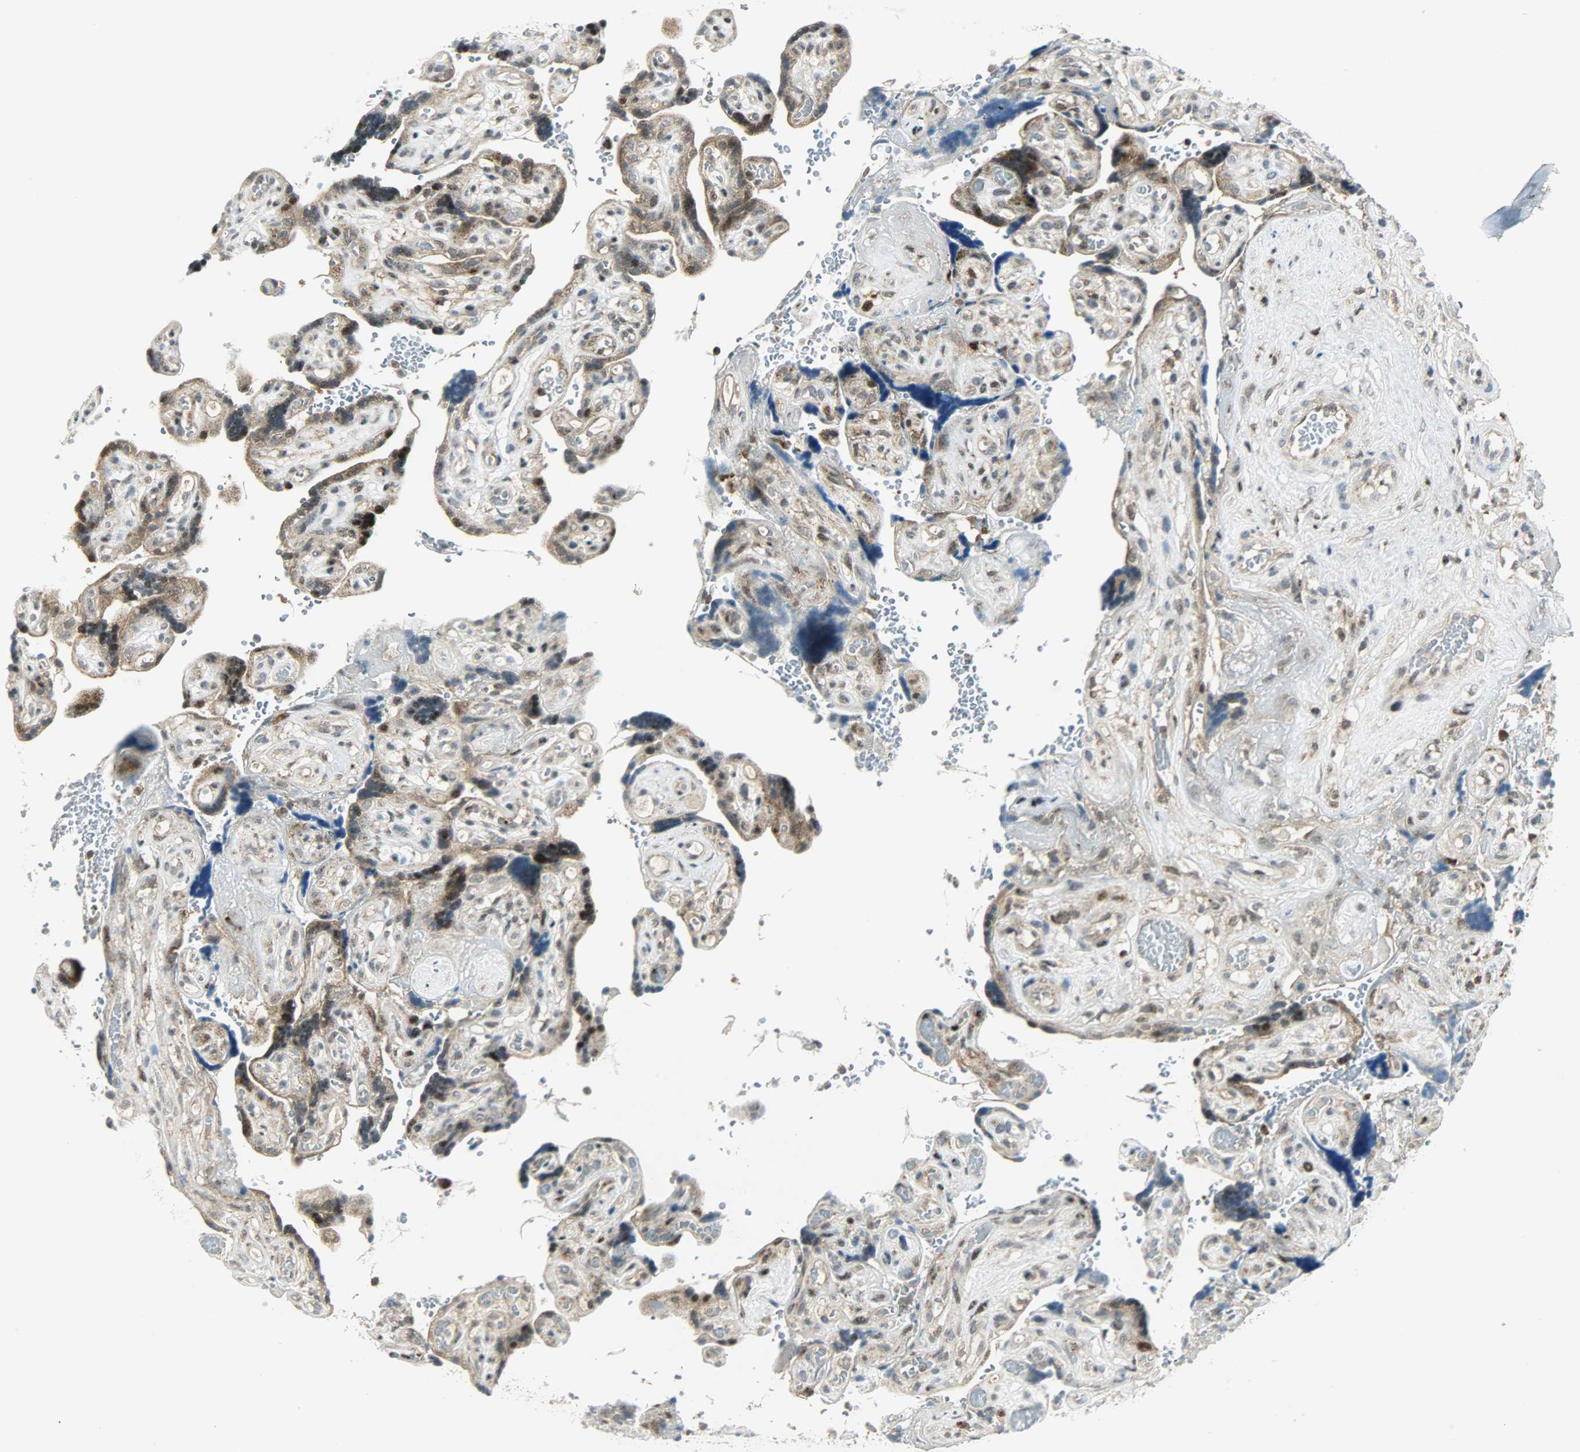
{"staining": {"intensity": "weak", "quantity": "25%-75%", "location": "cytoplasmic/membranous,nuclear"}, "tissue": "placenta", "cell_type": "Decidual cells", "image_type": "normal", "snomed": [{"axis": "morphology", "description": "Normal tissue, NOS"}, {"axis": "topography", "description": "Placenta"}], "caption": "IHC of benign placenta displays low levels of weak cytoplasmic/membranous,nuclear expression in approximately 25%-75% of decidual cells. (DAB (3,3'-diaminobenzidine) IHC, brown staining for protein, blue staining for nuclei).", "gene": "IL15", "patient": {"sex": "female", "age": 30}}